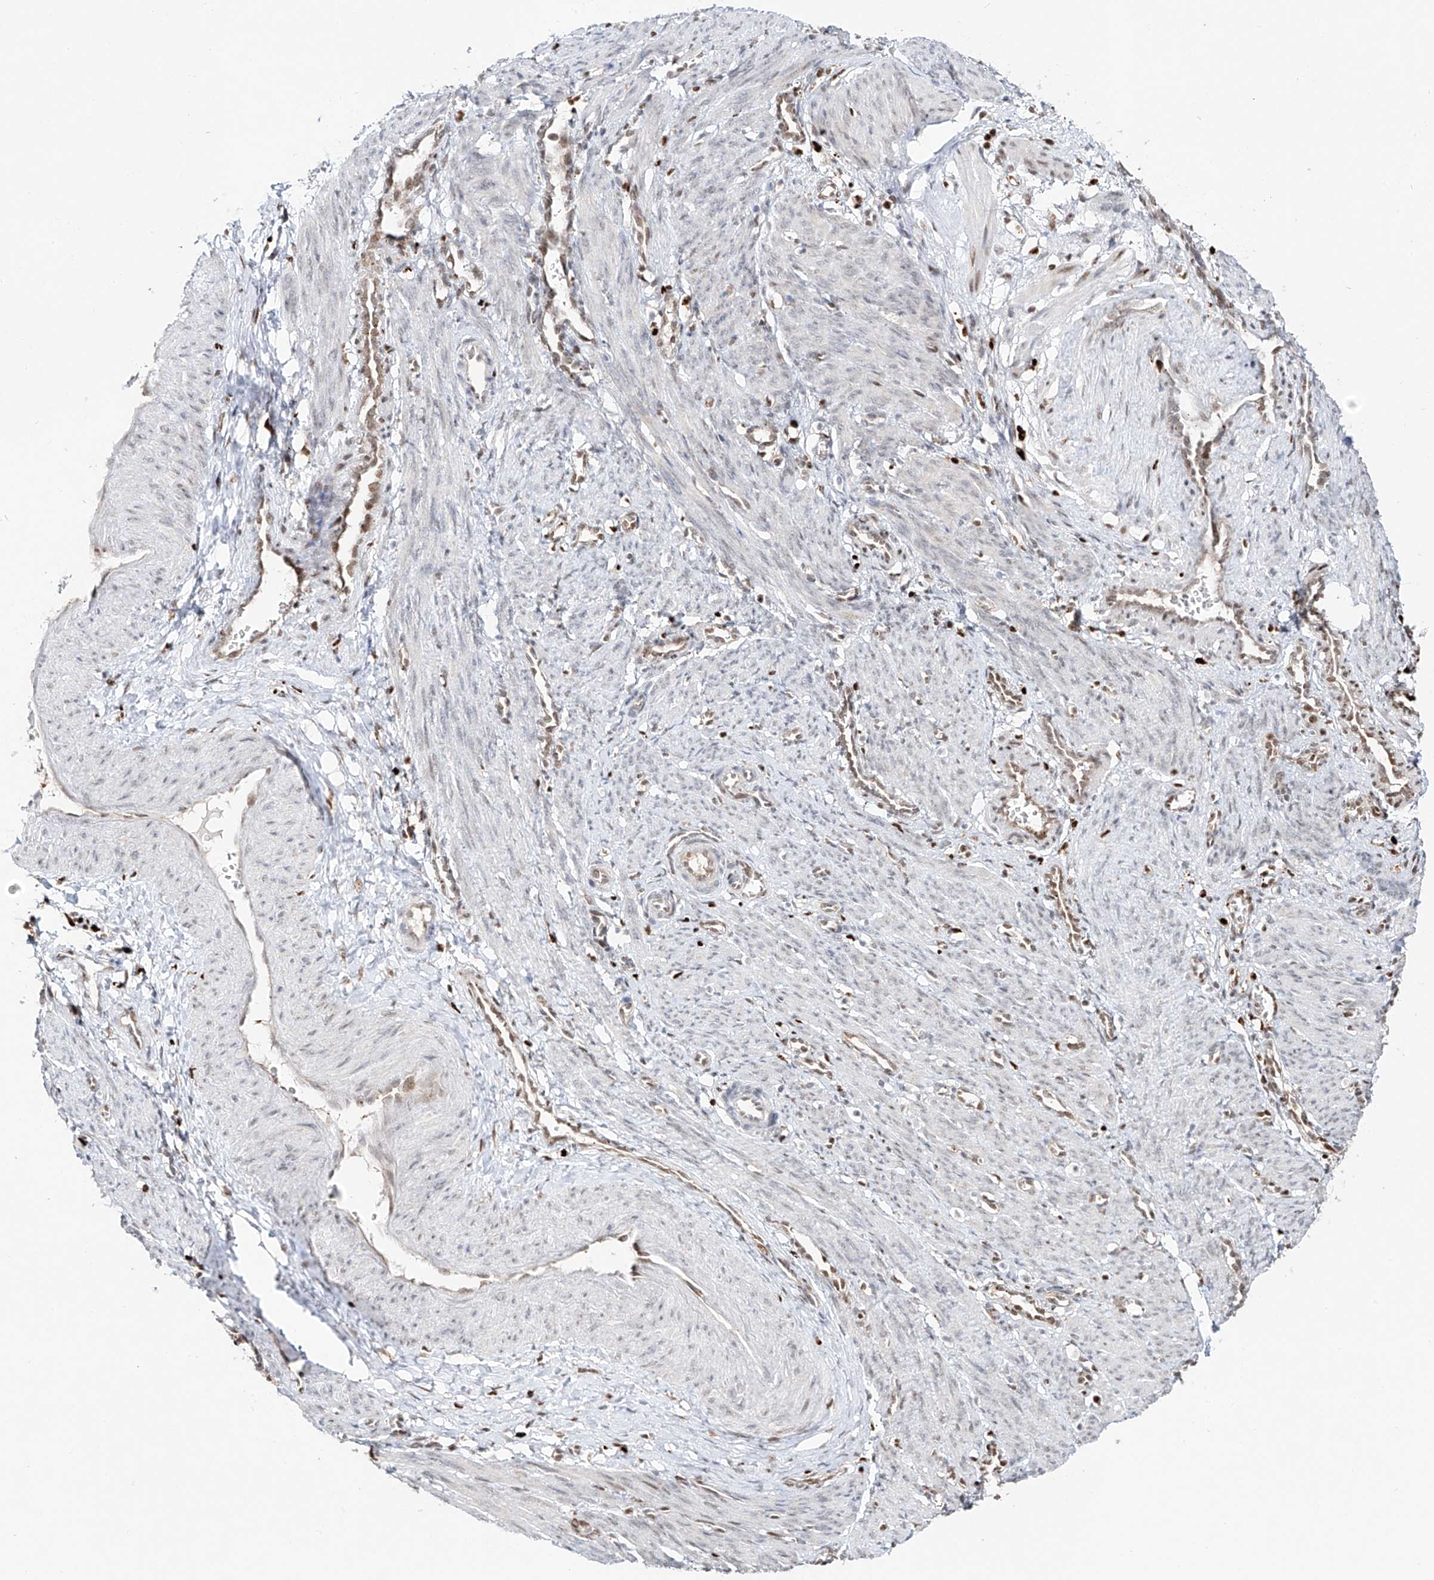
{"staining": {"intensity": "negative", "quantity": "none", "location": "none"}, "tissue": "smooth muscle", "cell_type": "Smooth muscle cells", "image_type": "normal", "snomed": [{"axis": "morphology", "description": "Normal tissue, NOS"}, {"axis": "topography", "description": "Endometrium"}], "caption": "IHC image of unremarkable smooth muscle: human smooth muscle stained with DAB (3,3'-diaminobenzidine) demonstrates no significant protein staining in smooth muscle cells.", "gene": "DZIP1L", "patient": {"sex": "female", "age": 33}}